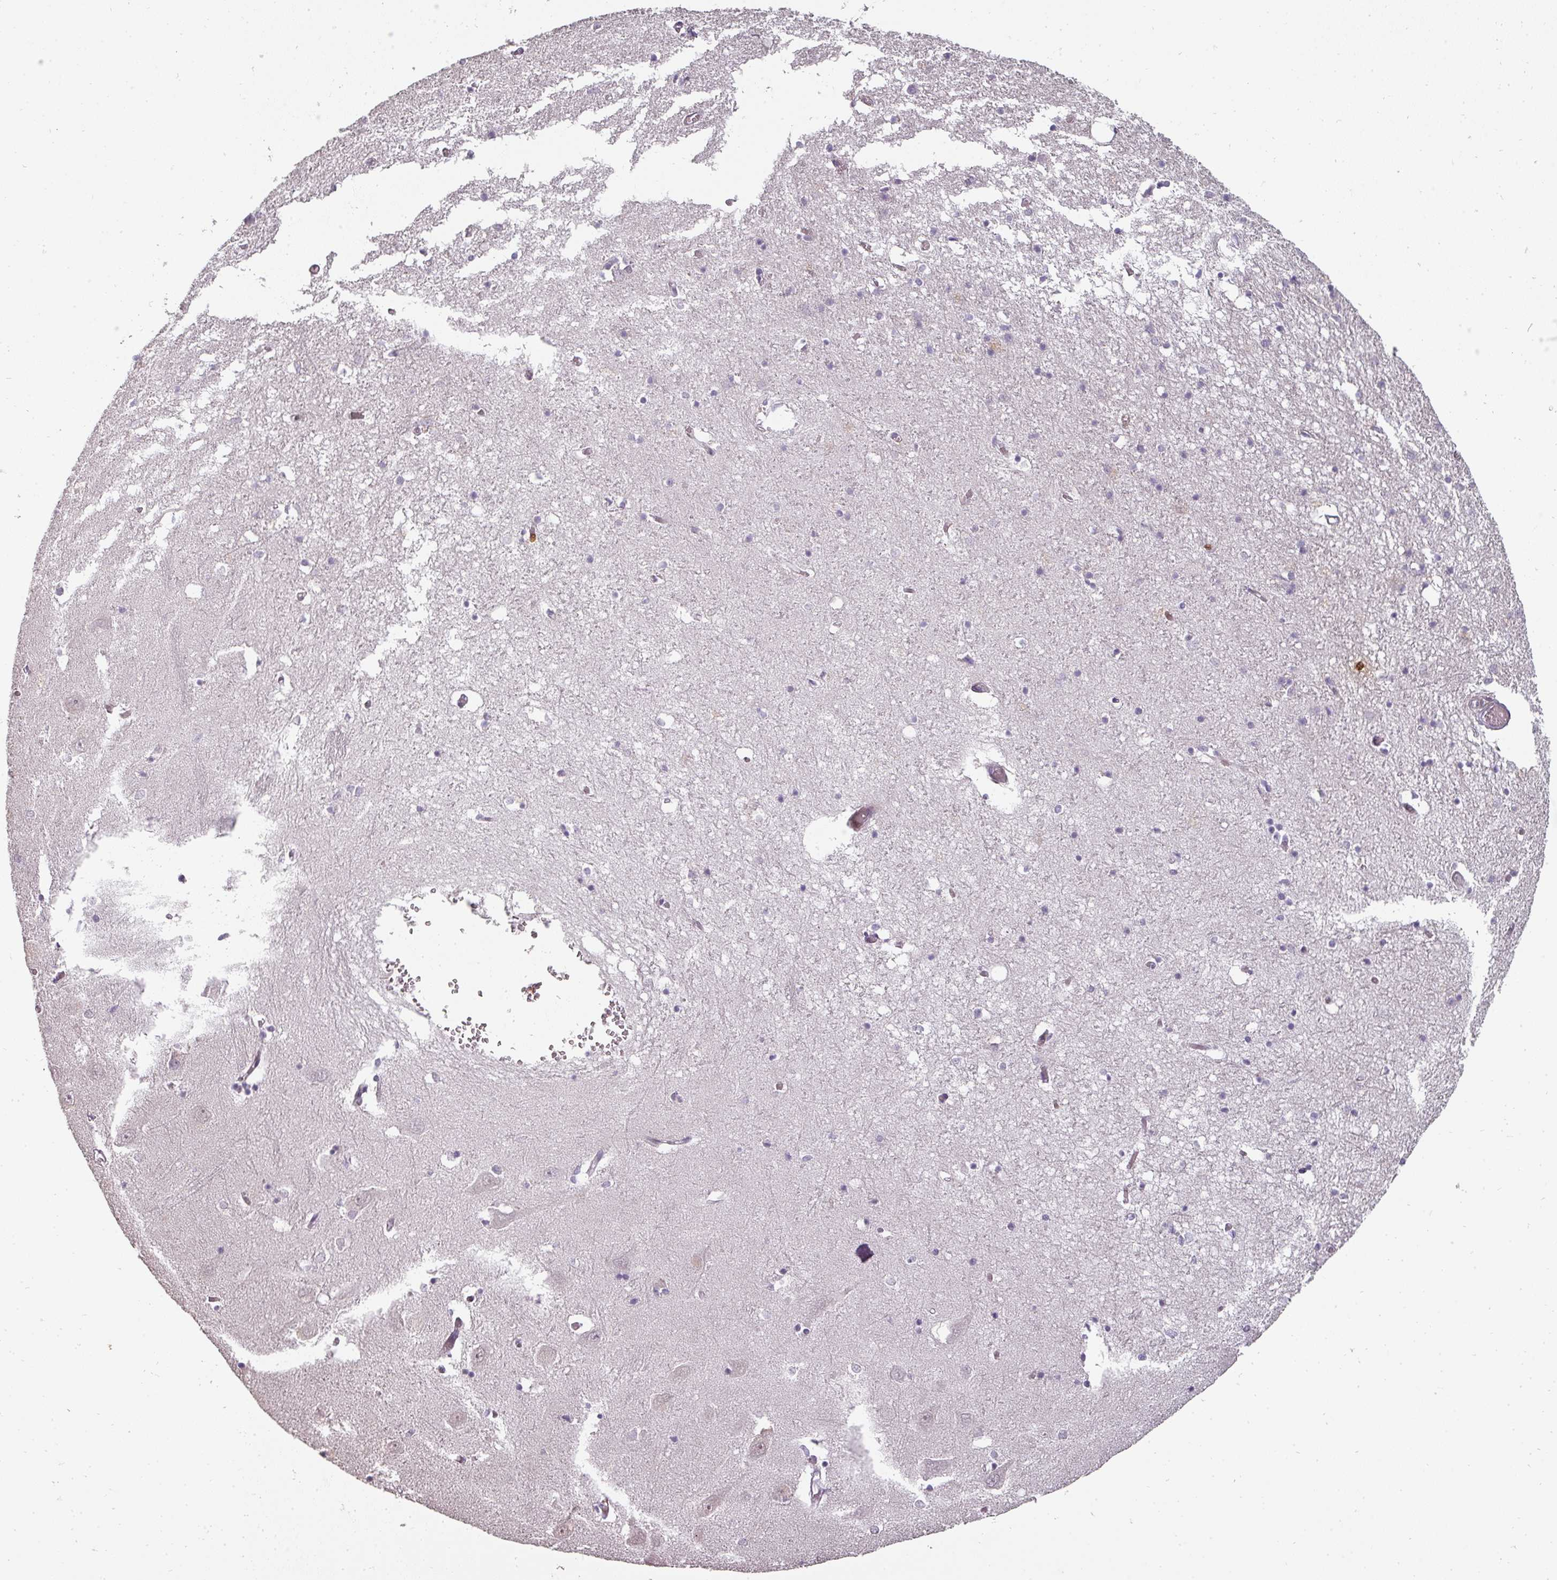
{"staining": {"intensity": "negative", "quantity": "none", "location": "none"}, "tissue": "hippocampus", "cell_type": "Glial cells", "image_type": "normal", "snomed": [{"axis": "morphology", "description": "Normal tissue, NOS"}, {"axis": "topography", "description": "Hippocampus"}], "caption": "Glial cells show no significant expression in normal hippocampus.", "gene": "BIK", "patient": {"sex": "male", "age": 70}}